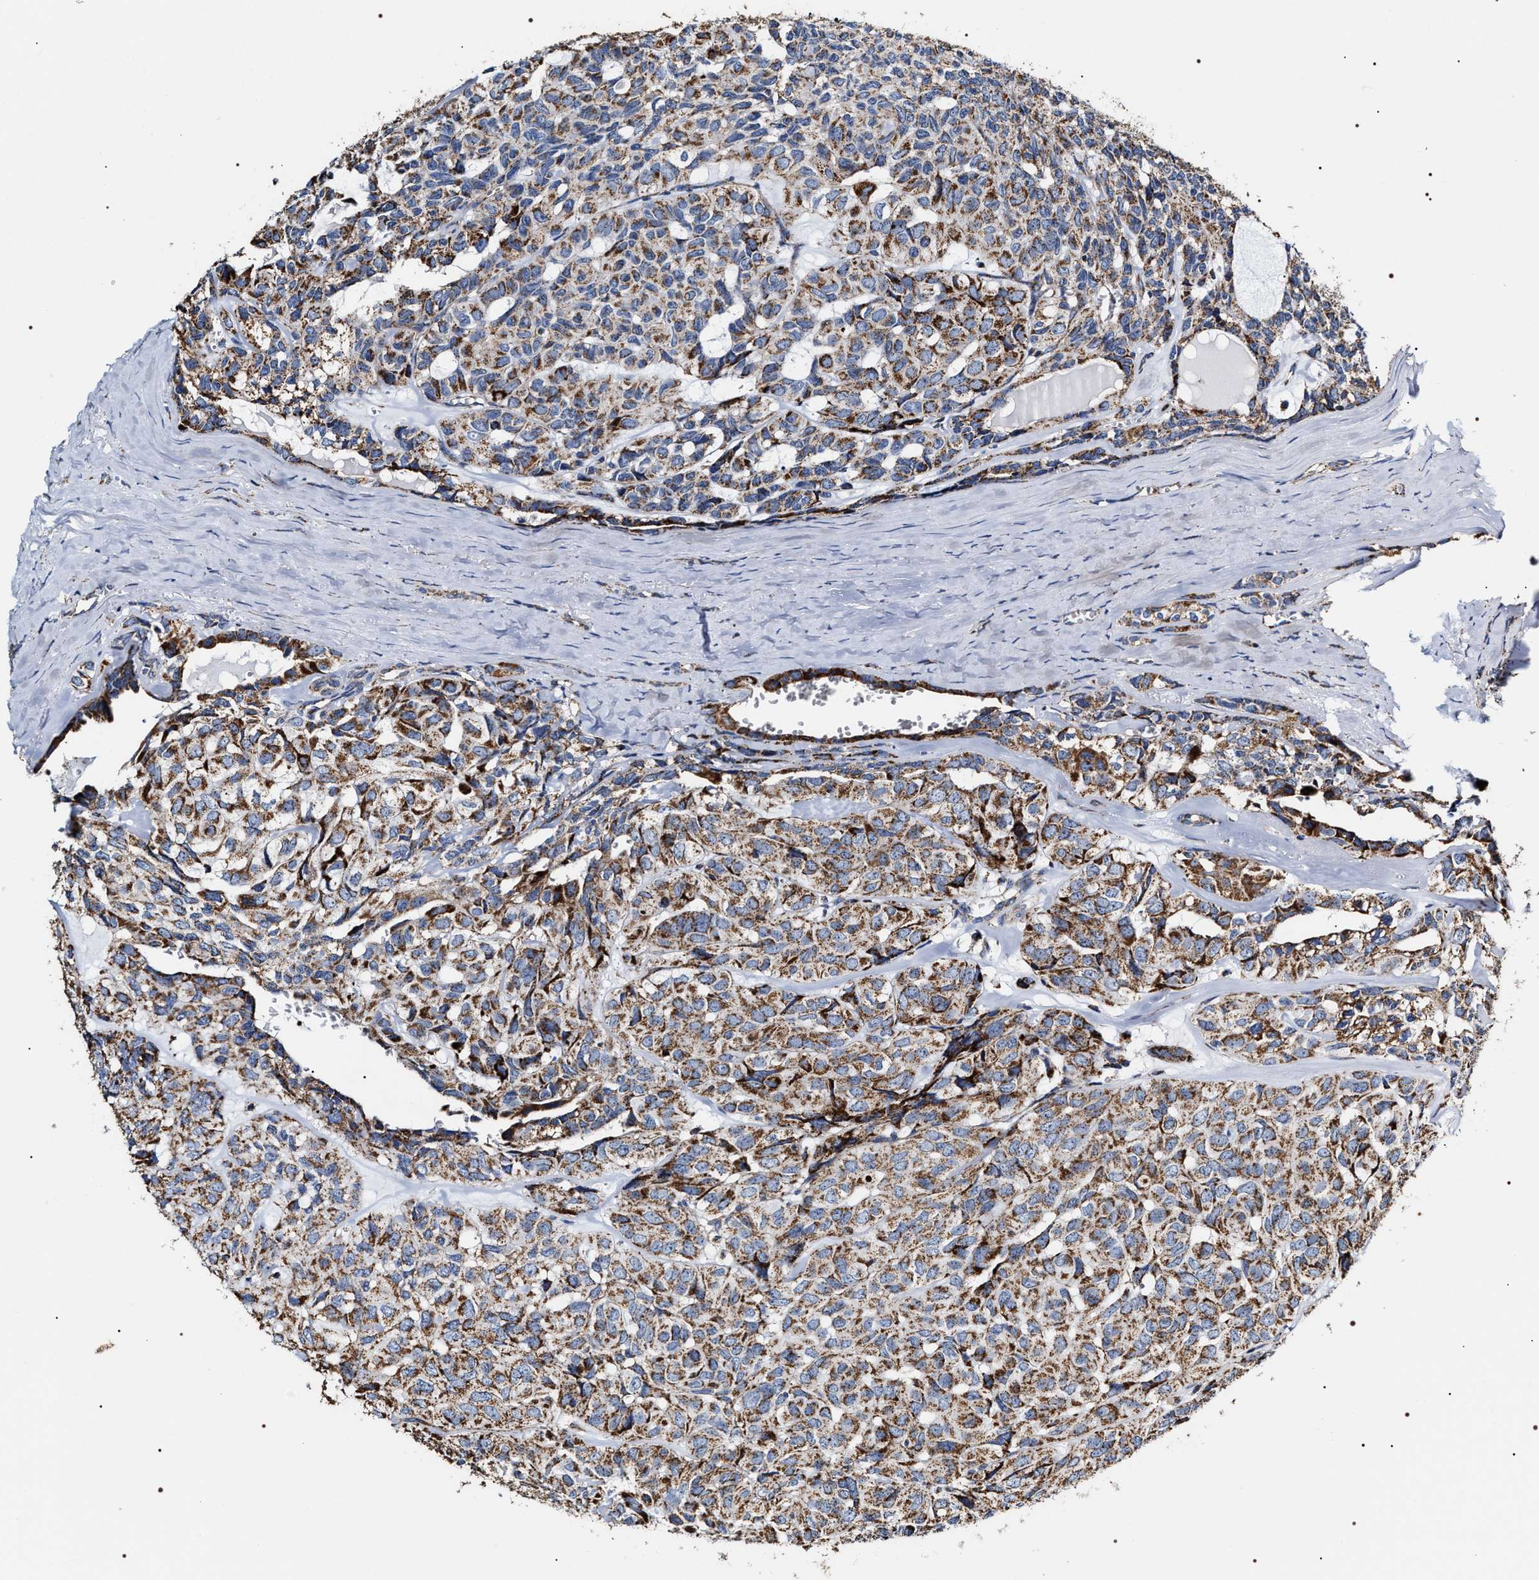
{"staining": {"intensity": "strong", "quantity": ">75%", "location": "cytoplasmic/membranous"}, "tissue": "head and neck cancer", "cell_type": "Tumor cells", "image_type": "cancer", "snomed": [{"axis": "morphology", "description": "Adenocarcinoma, NOS"}, {"axis": "topography", "description": "Salivary gland, NOS"}, {"axis": "topography", "description": "Head-Neck"}], "caption": "Head and neck adenocarcinoma stained with a protein marker displays strong staining in tumor cells.", "gene": "COG5", "patient": {"sex": "female", "age": 76}}